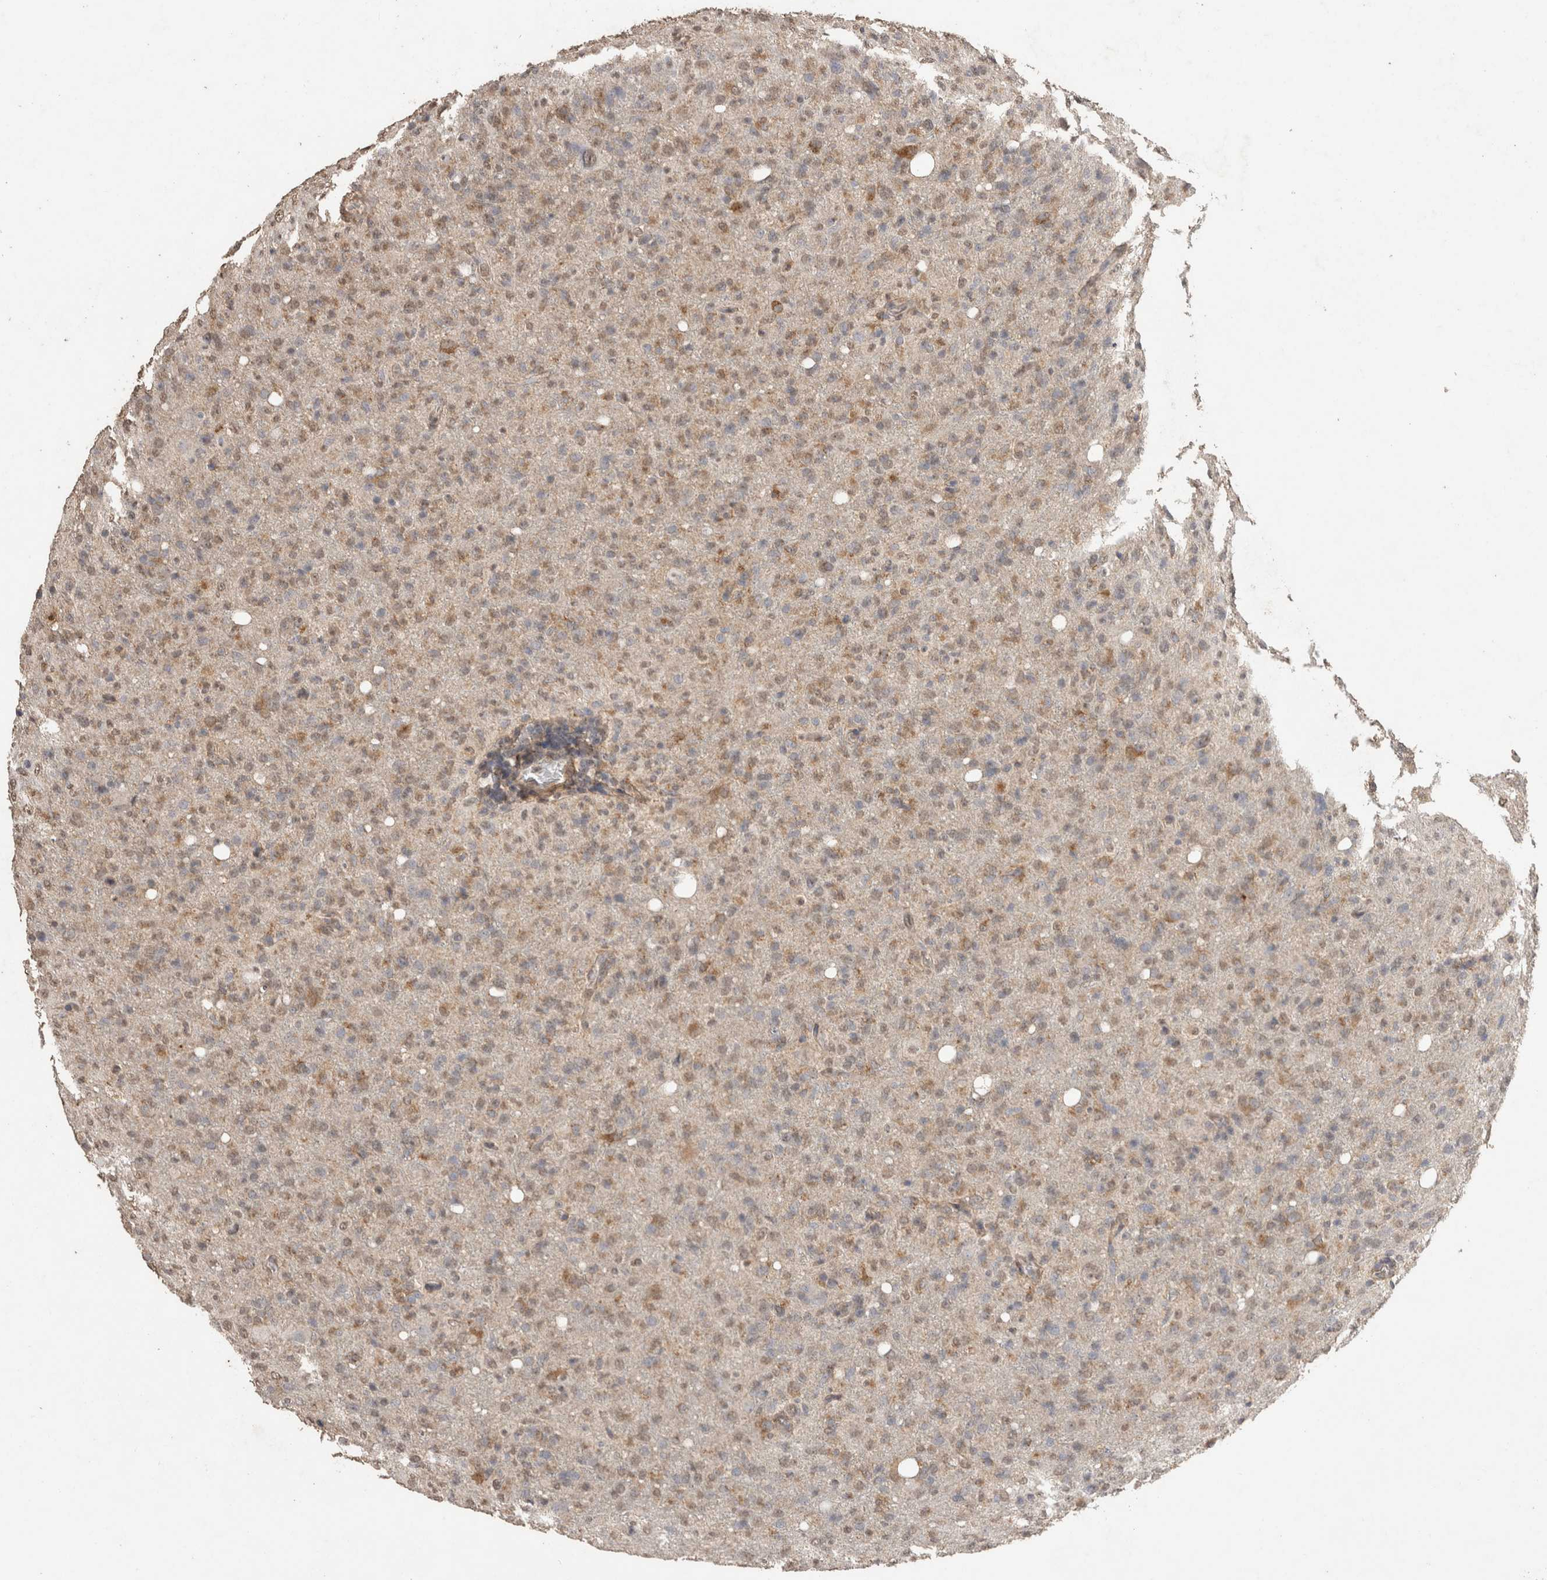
{"staining": {"intensity": "weak", "quantity": "25%-75%", "location": "cytoplasmic/membranous,nuclear"}, "tissue": "glioma", "cell_type": "Tumor cells", "image_type": "cancer", "snomed": [{"axis": "morphology", "description": "Glioma, malignant, High grade"}, {"axis": "topography", "description": "Brain"}], "caption": "This photomicrograph reveals IHC staining of human malignant glioma (high-grade), with low weak cytoplasmic/membranous and nuclear positivity in approximately 25%-75% of tumor cells.", "gene": "C1QTNF5", "patient": {"sex": "female", "age": 57}}